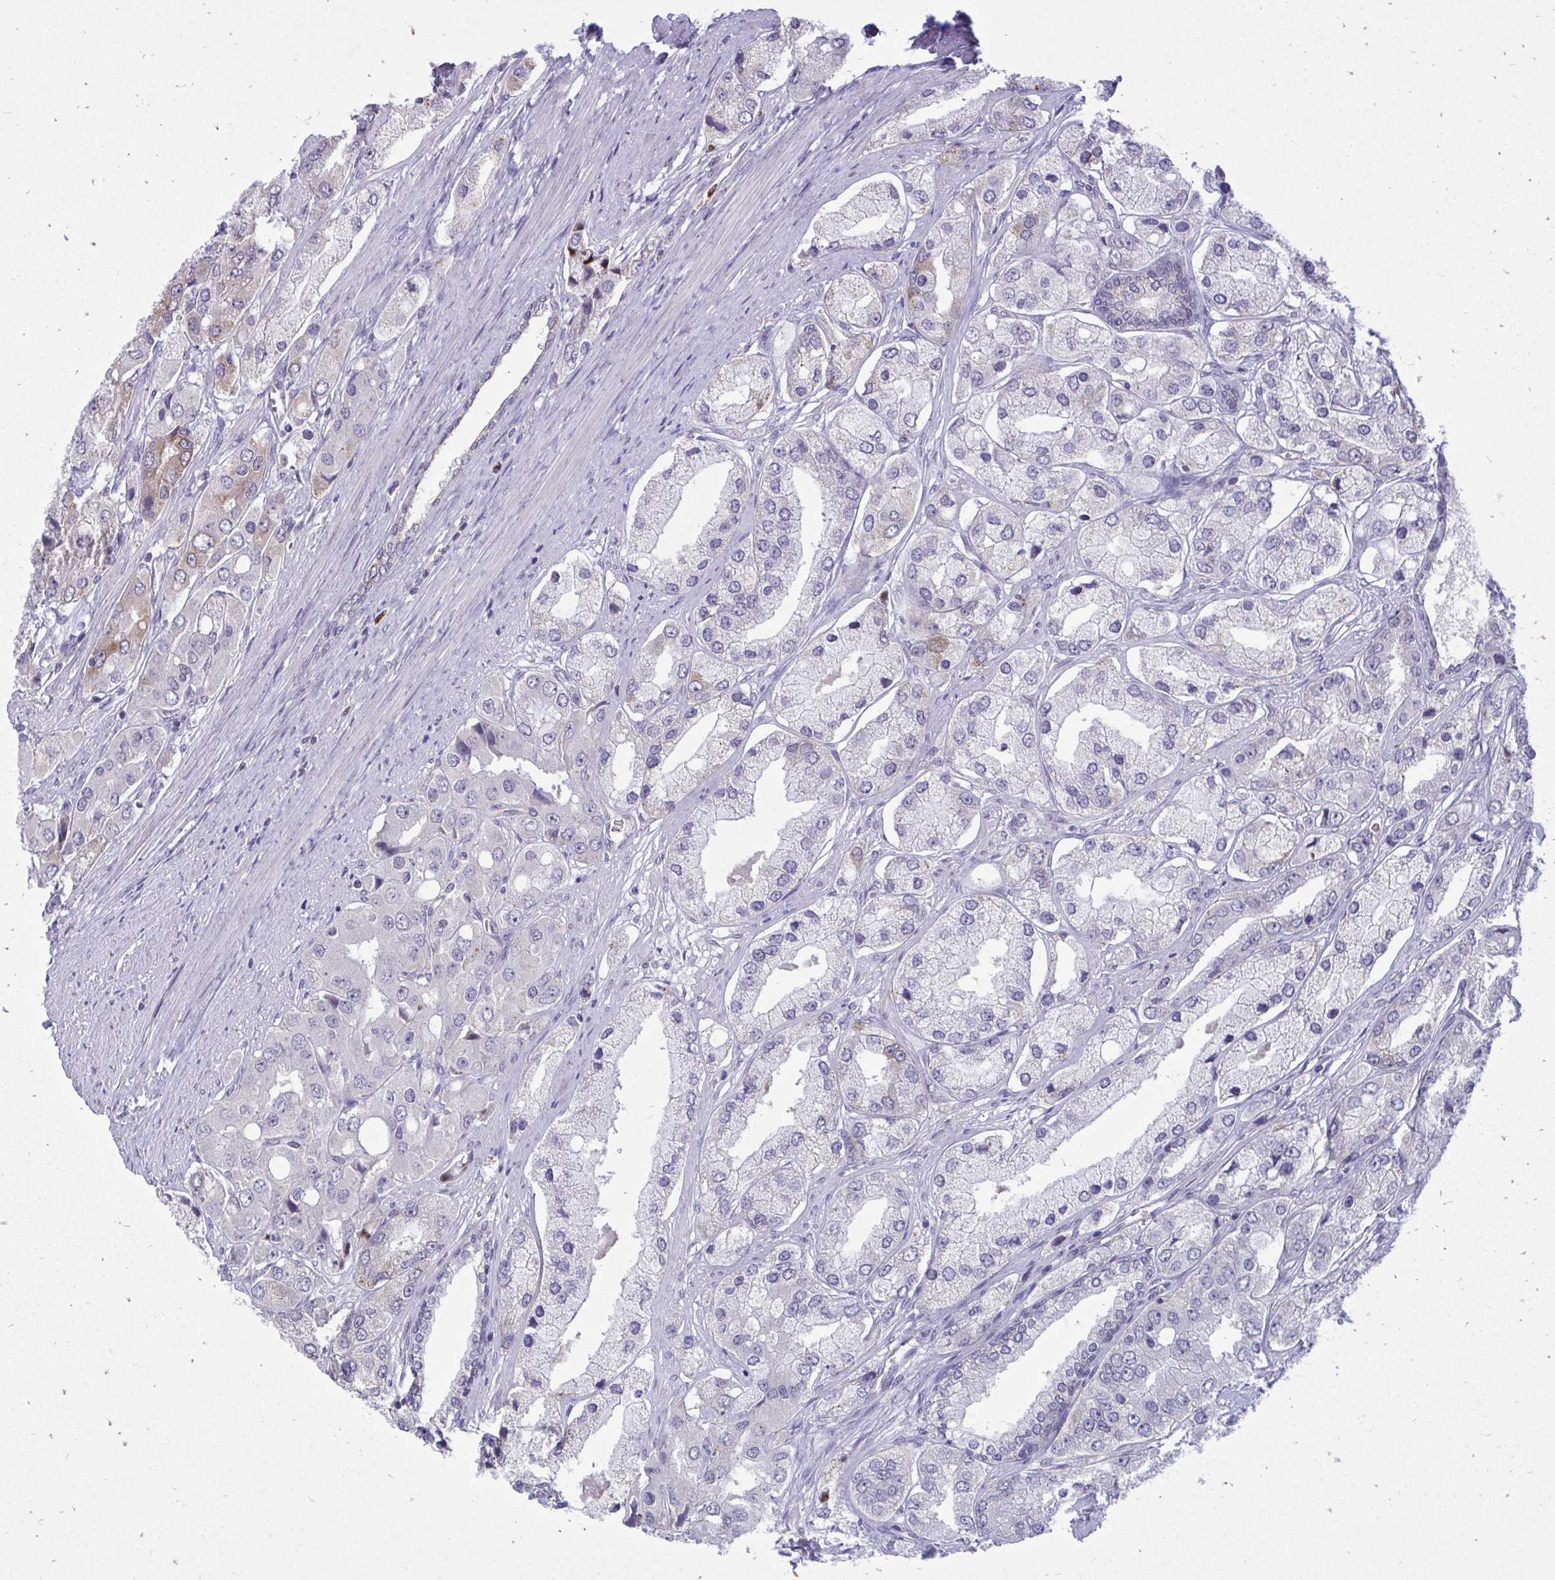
{"staining": {"intensity": "moderate", "quantity": "<25%", "location": "cytoplasmic/membranous"}, "tissue": "prostate cancer", "cell_type": "Tumor cells", "image_type": "cancer", "snomed": [{"axis": "morphology", "description": "Adenocarcinoma, Low grade"}, {"axis": "topography", "description": "Prostate"}], "caption": "Immunohistochemistry of human prostate cancer demonstrates low levels of moderate cytoplasmic/membranous staining in approximately <25% of tumor cells.", "gene": "ACSL5", "patient": {"sex": "male", "age": 69}}